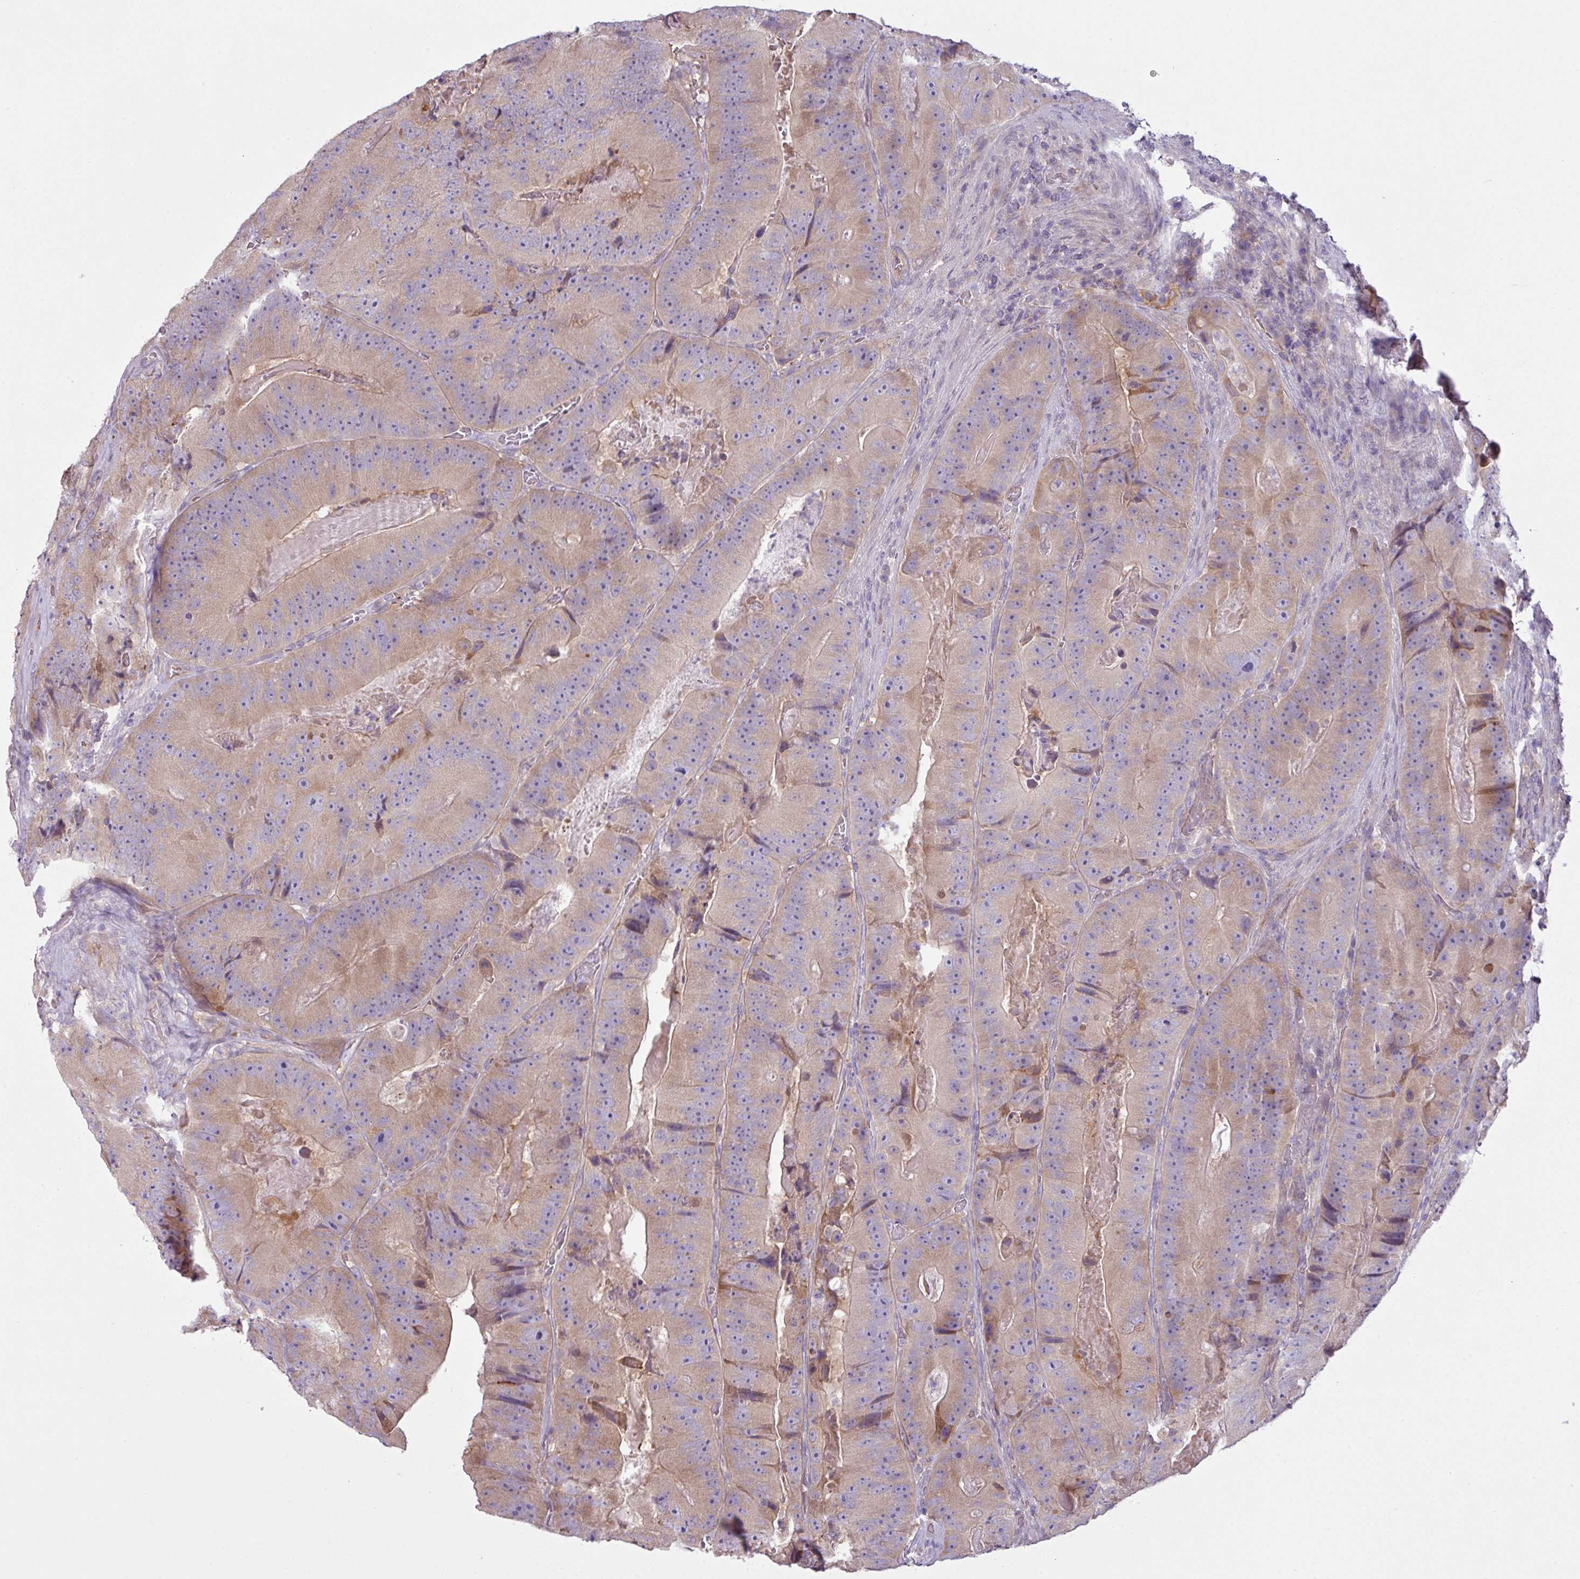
{"staining": {"intensity": "weak", "quantity": ">75%", "location": "cytoplasmic/membranous"}, "tissue": "colorectal cancer", "cell_type": "Tumor cells", "image_type": "cancer", "snomed": [{"axis": "morphology", "description": "Adenocarcinoma, NOS"}, {"axis": "topography", "description": "Colon"}], "caption": "IHC staining of colorectal adenocarcinoma, which reveals low levels of weak cytoplasmic/membranous positivity in about >75% of tumor cells indicating weak cytoplasmic/membranous protein expression. The staining was performed using DAB (brown) for protein detection and nuclei were counterstained in hematoxylin (blue).", "gene": "CAMK2B", "patient": {"sex": "female", "age": 86}}